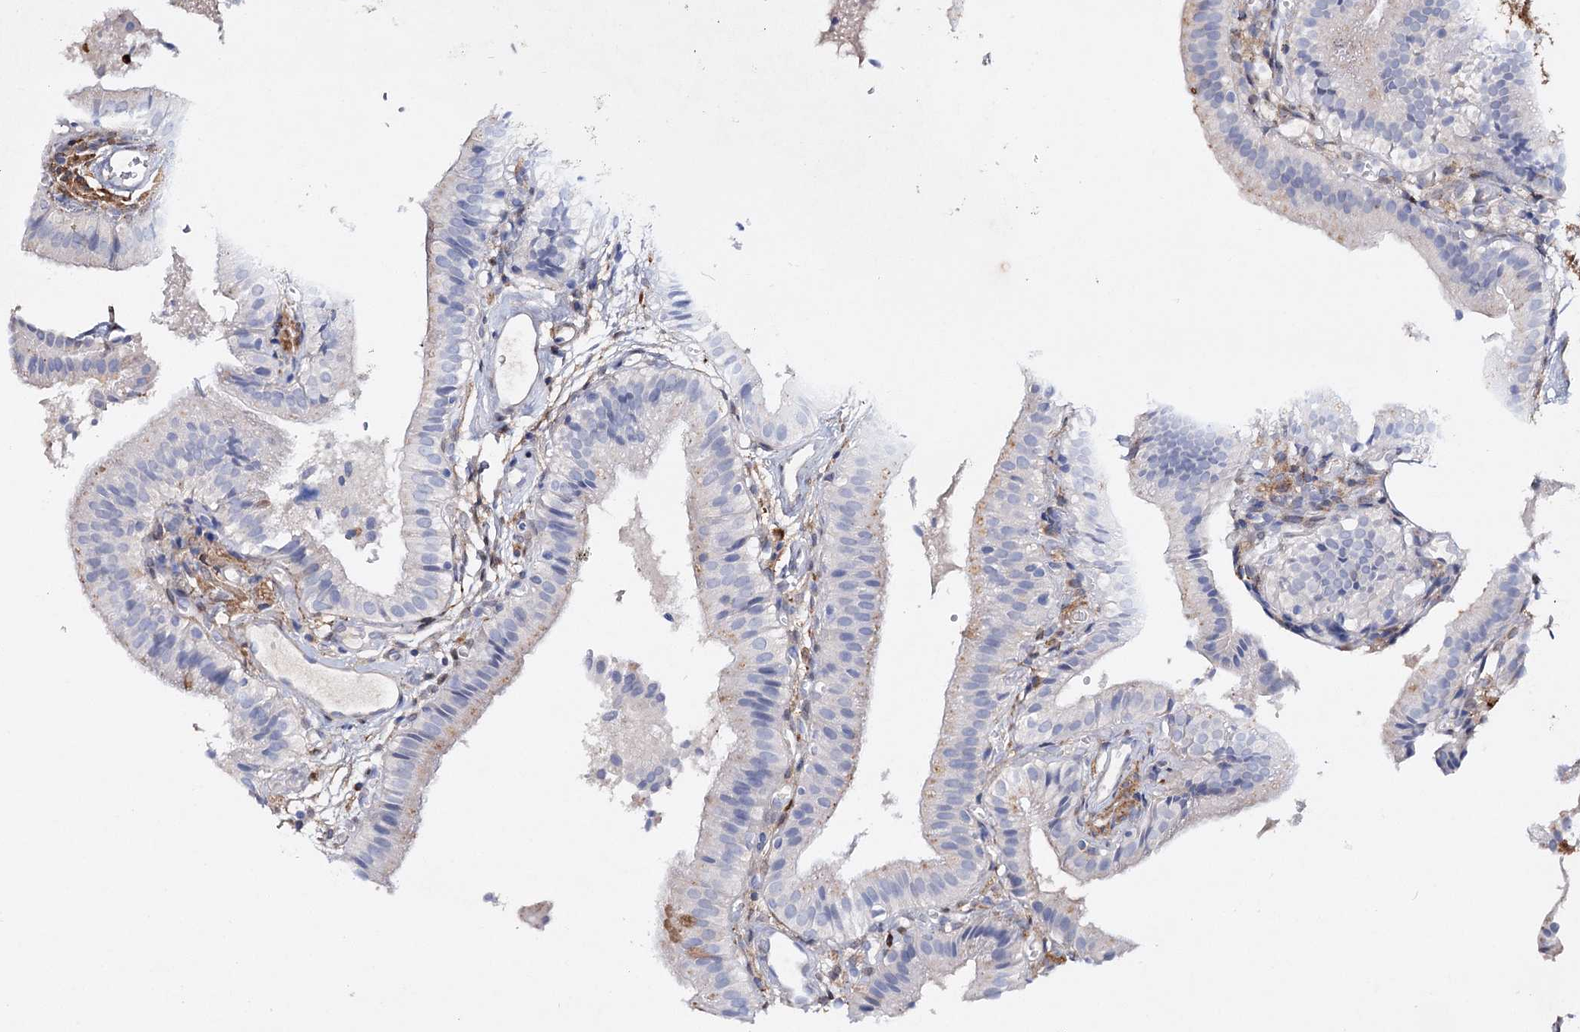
{"staining": {"intensity": "weak", "quantity": "<25%", "location": "cytoplasmic/membranous"}, "tissue": "gallbladder", "cell_type": "Glandular cells", "image_type": "normal", "snomed": [{"axis": "morphology", "description": "Normal tissue, NOS"}, {"axis": "topography", "description": "Gallbladder"}], "caption": "IHC of unremarkable human gallbladder exhibits no staining in glandular cells.", "gene": "CFAP46", "patient": {"sex": "female", "age": 47}}